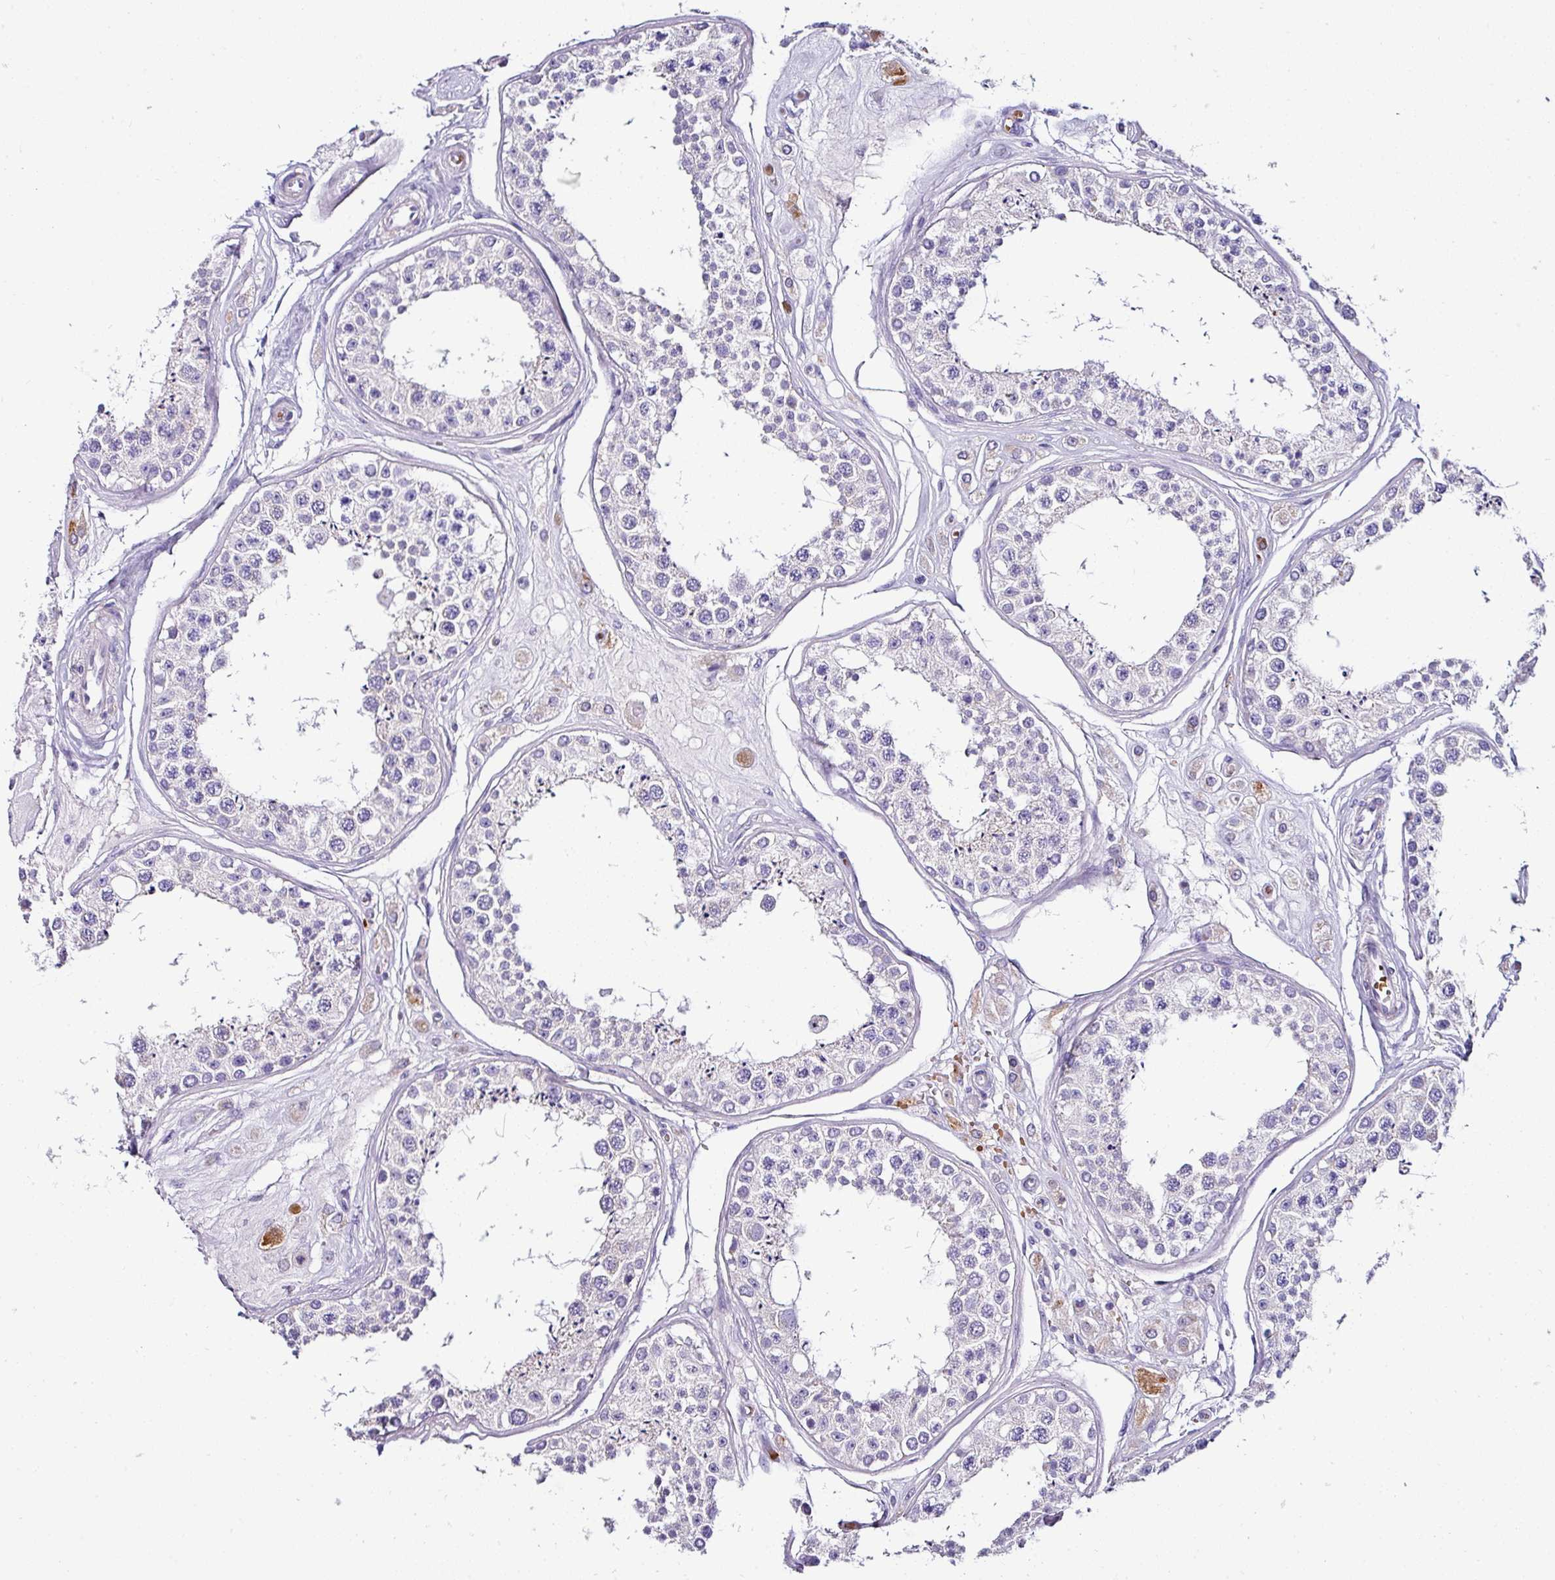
{"staining": {"intensity": "negative", "quantity": "none", "location": "none"}, "tissue": "testis", "cell_type": "Cells in seminiferous ducts", "image_type": "normal", "snomed": [{"axis": "morphology", "description": "Normal tissue, NOS"}, {"axis": "topography", "description": "Testis"}], "caption": "This is an IHC micrograph of benign testis. There is no positivity in cells in seminiferous ducts.", "gene": "NAPSA", "patient": {"sex": "male", "age": 25}}